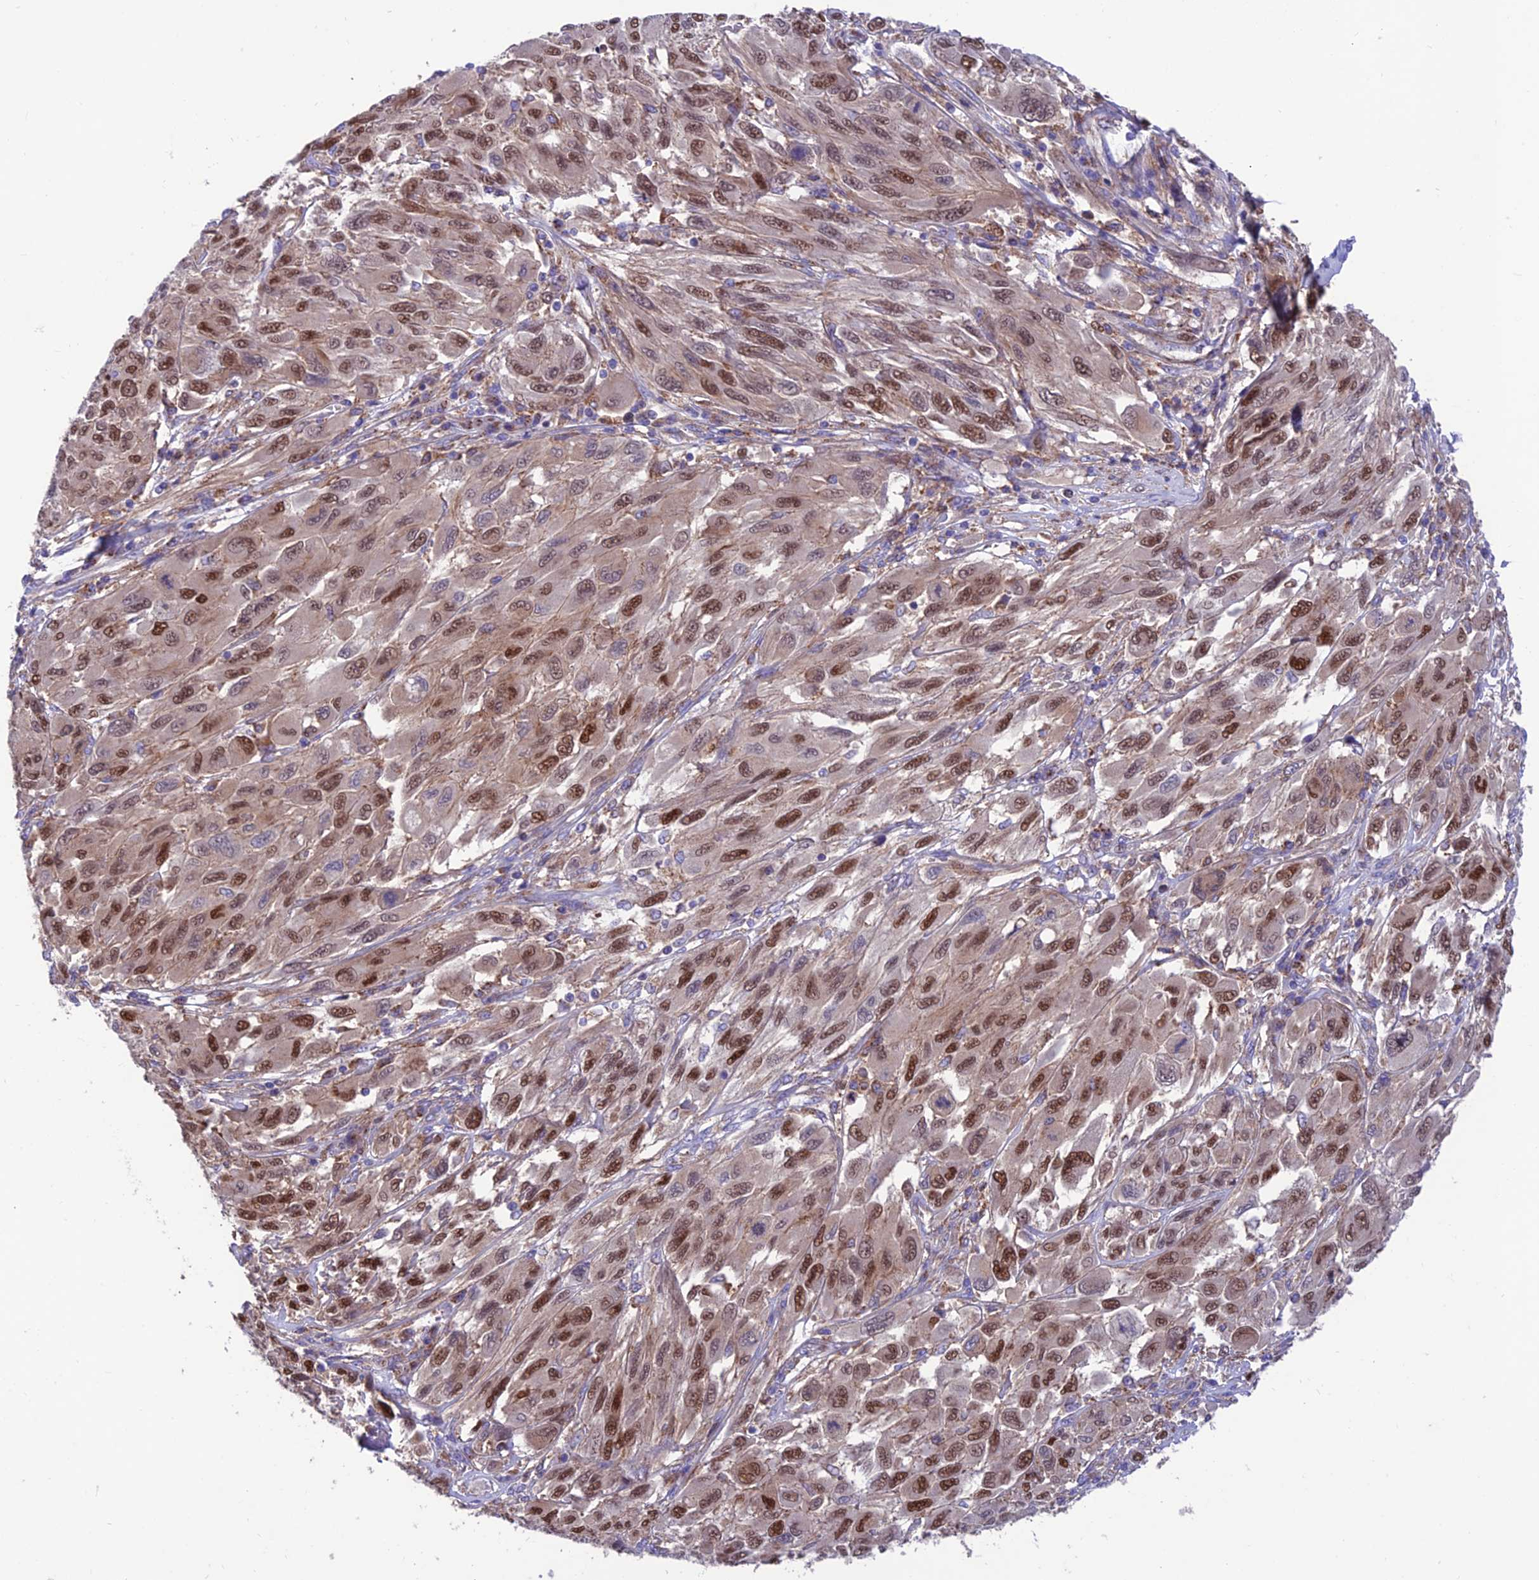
{"staining": {"intensity": "strong", "quantity": ">75%", "location": "nuclear"}, "tissue": "melanoma", "cell_type": "Tumor cells", "image_type": "cancer", "snomed": [{"axis": "morphology", "description": "Malignant melanoma, NOS"}, {"axis": "topography", "description": "Skin"}], "caption": "An image of human melanoma stained for a protein demonstrates strong nuclear brown staining in tumor cells.", "gene": "VPS16", "patient": {"sex": "female", "age": 91}}